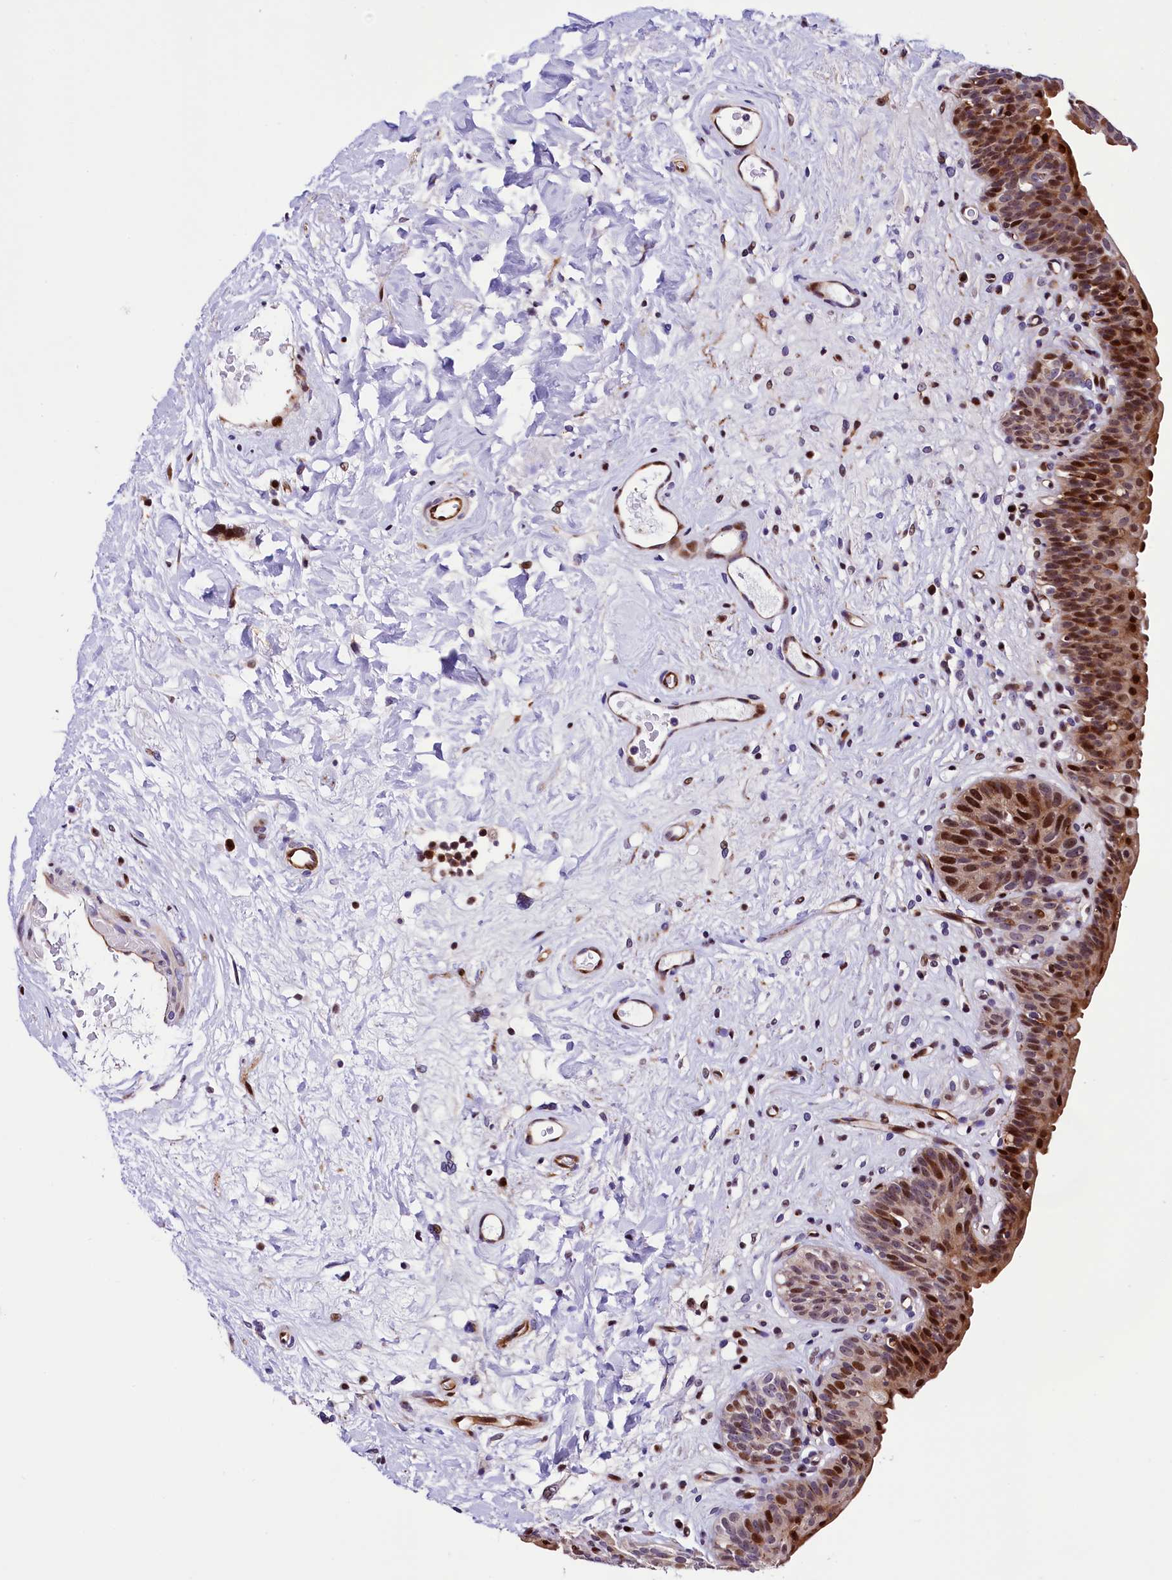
{"staining": {"intensity": "strong", "quantity": "25%-75%", "location": "cytoplasmic/membranous,nuclear"}, "tissue": "urinary bladder", "cell_type": "Urothelial cells", "image_type": "normal", "snomed": [{"axis": "morphology", "description": "Normal tissue, NOS"}, {"axis": "topography", "description": "Urinary bladder"}], "caption": "Protein staining by immunohistochemistry shows strong cytoplasmic/membranous,nuclear positivity in approximately 25%-75% of urothelial cells in unremarkable urinary bladder.", "gene": "TRMT112", "patient": {"sex": "male", "age": 83}}